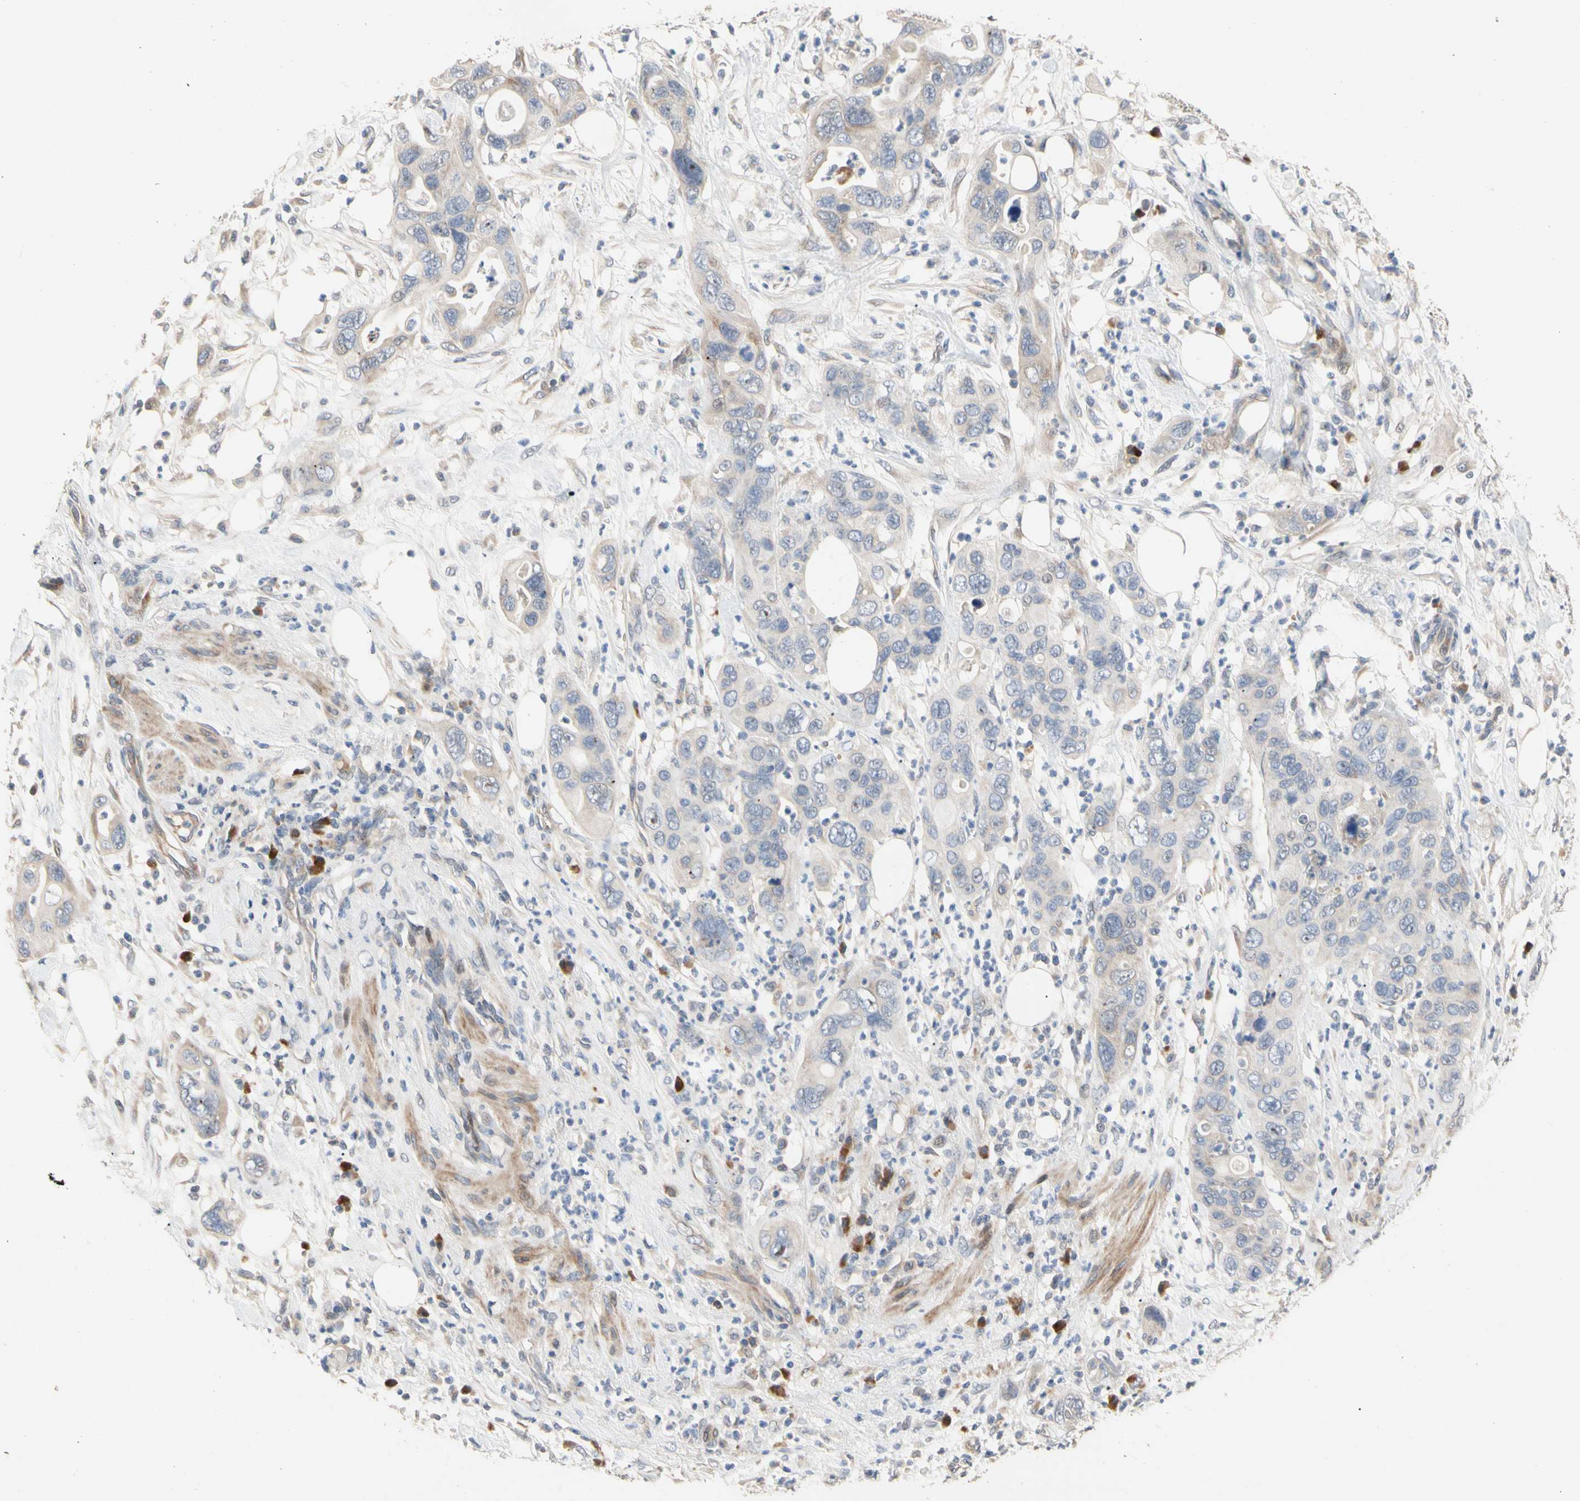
{"staining": {"intensity": "negative", "quantity": "none", "location": "none"}, "tissue": "pancreatic cancer", "cell_type": "Tumor cells", "image_type": "cancer", "snomed": [{"axis": "morphology", "description": "Adenocarcinoma, NOS"}, {"axis": "topography", "description": "Pancreas"}], "caption": "Tumor cells are negative for brown protein staining in pancreatic cancer.", "gene": "HMGCR", "patient": {"sex": "female", "age": 71}}